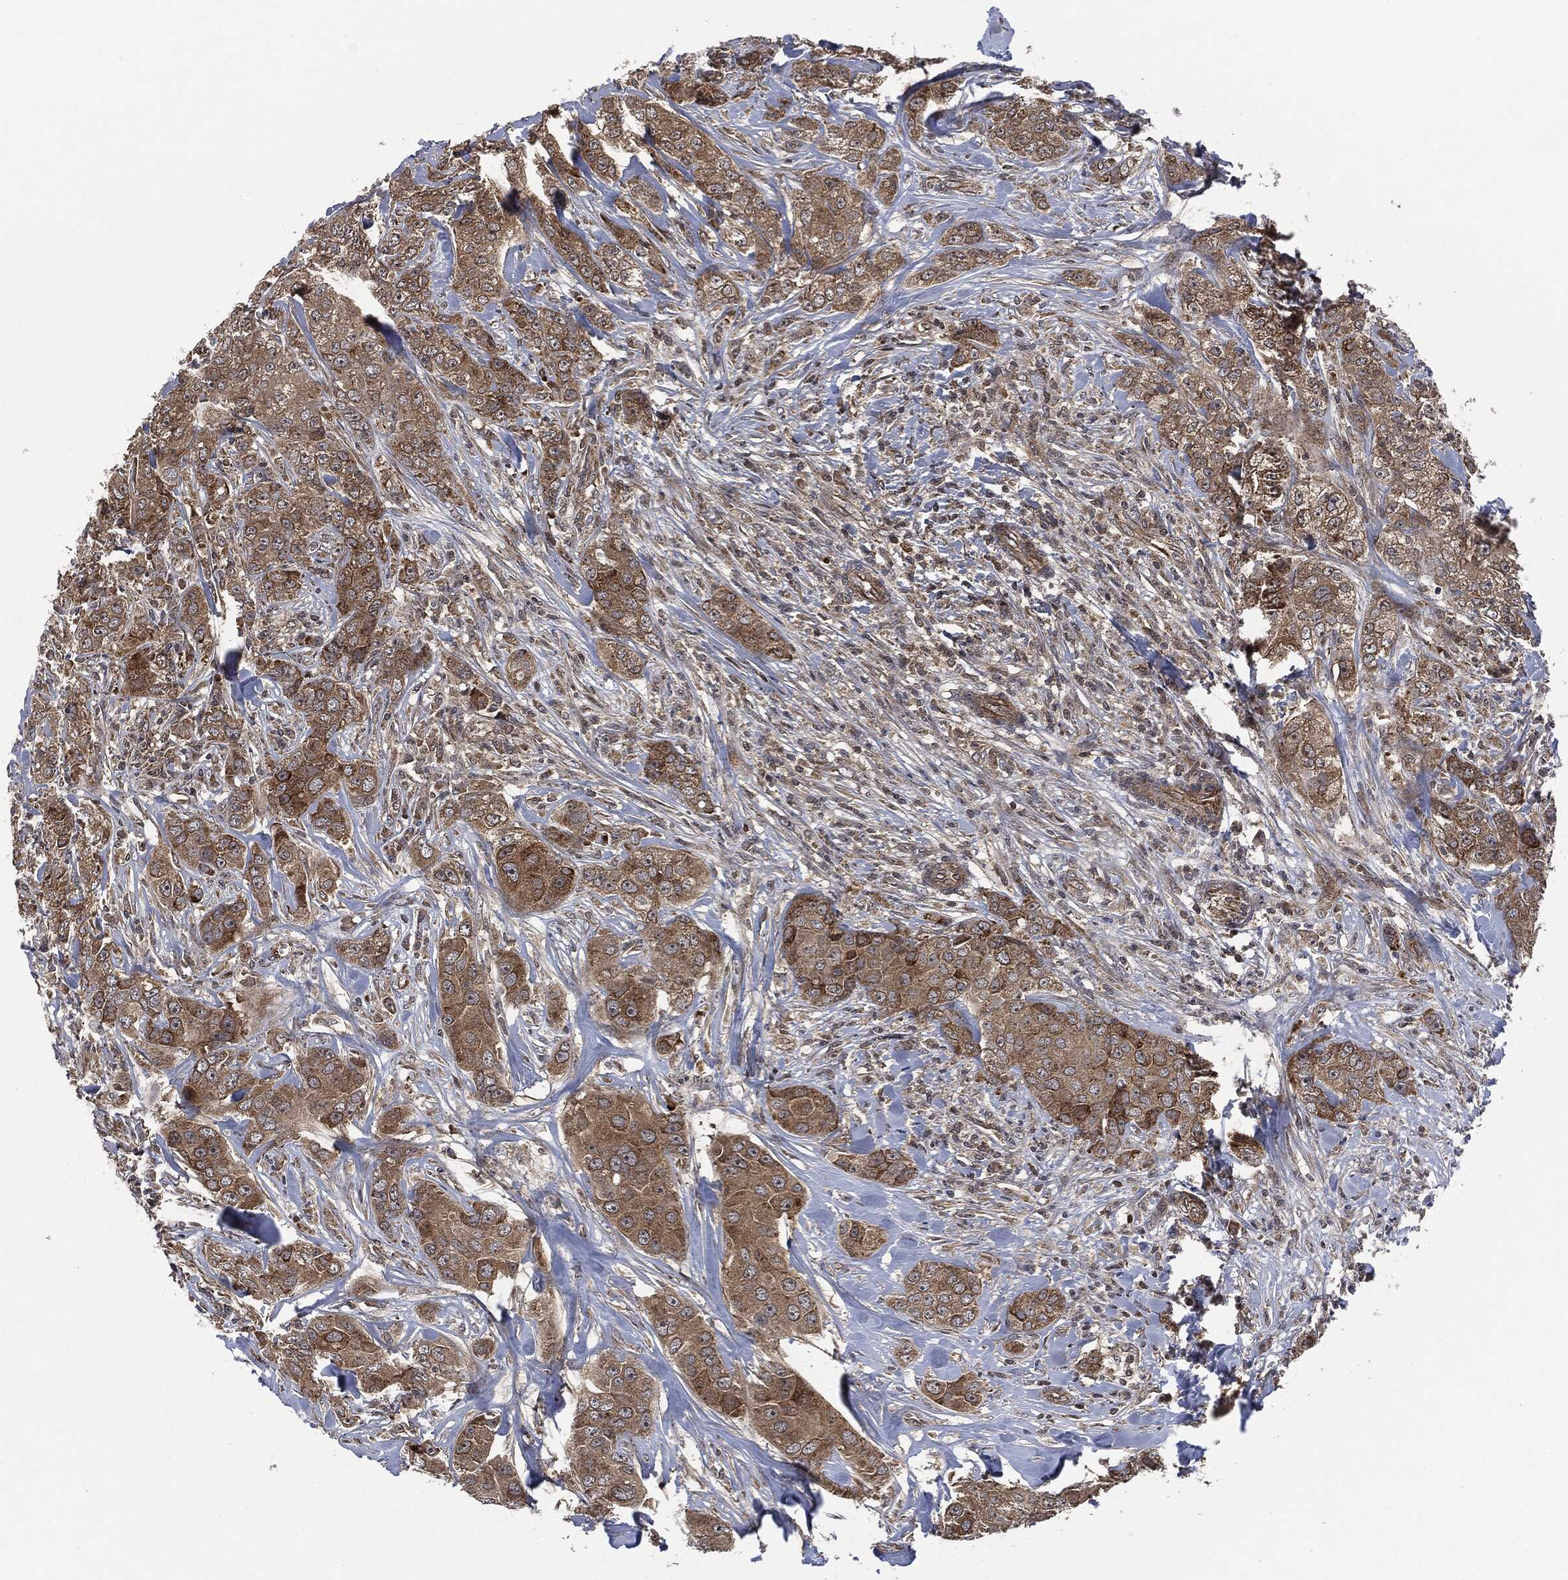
{"staining": {"intensity": "moderate", "quantity": ">75%", "location": "cytoplasmic/membranous"}, "tissue": "breast cancer", "cell_type": "Tumor cells", "image_type": "cancer", "snomed": [{"axis": "morphology", "description": "Duct carcinoma"}, {"axis": "topography", "description": "Breast"}], "caption": "About >75% of tumor cells in human breast cancer reveal moderate cytoplasmic/membranous protein expression as visualized by brown immunohistochemical staining.", "gene": "HRAS", "patient": {"sex": "female", "age": 43}}